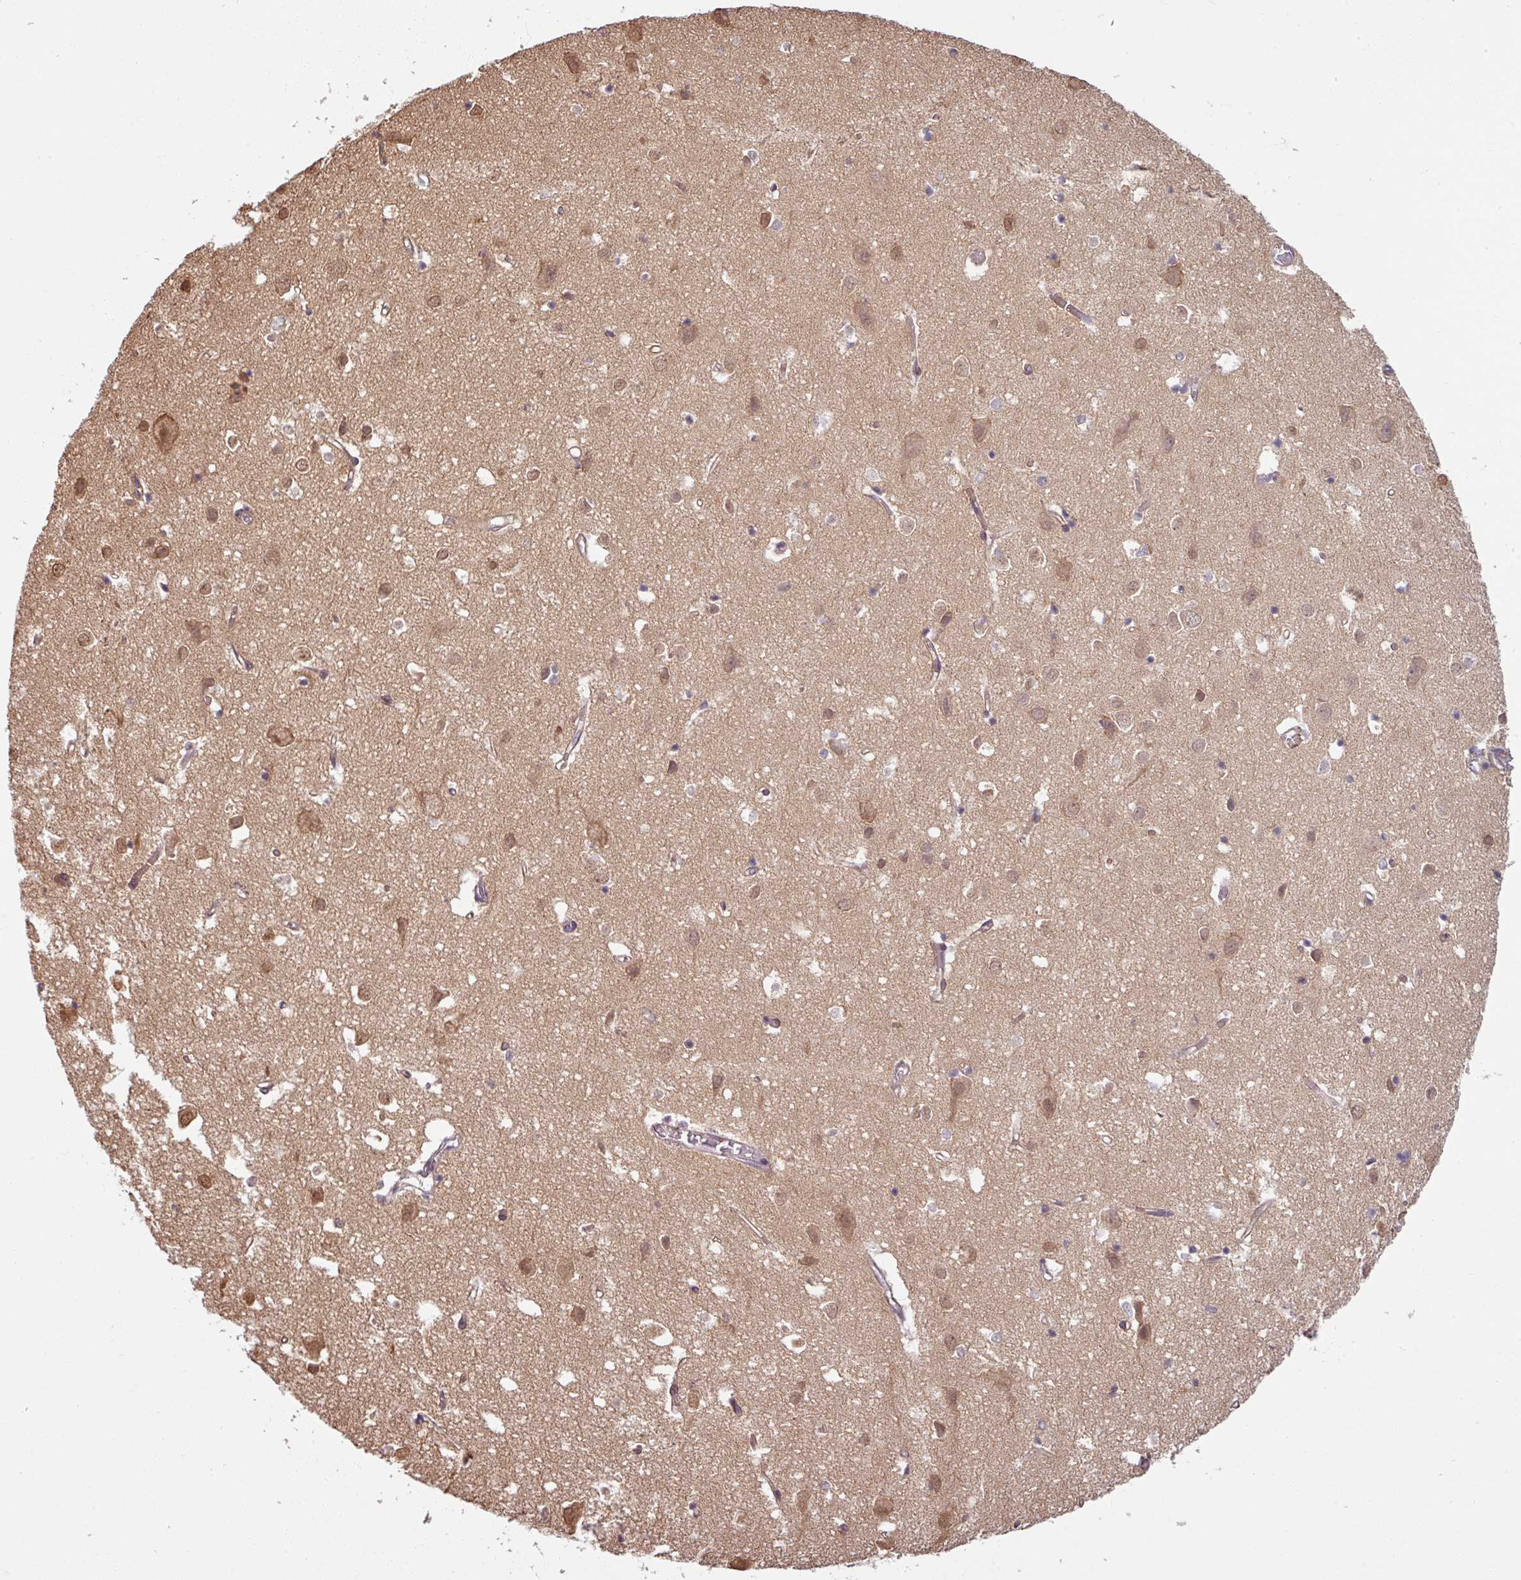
{"staining": {"intensity": "weak", "quantity": "<25%", "location": "cytoplasmic/membranous"}, "tissue": "cerebral cortex", "cell_type": "Endothelial cells", "image_type": "normal", "snomed": [{"axis": "morphology", "description": "Normal tissue, NOS"}, {"axis": "topography", "description": "Cerebral cortex"}], "caption": "Cerebral cortex stained for a protein using IHC displays no positivity endothelial cells.", "gene": "TUSC3", "patient": {"sex": "male", "age": 70}}